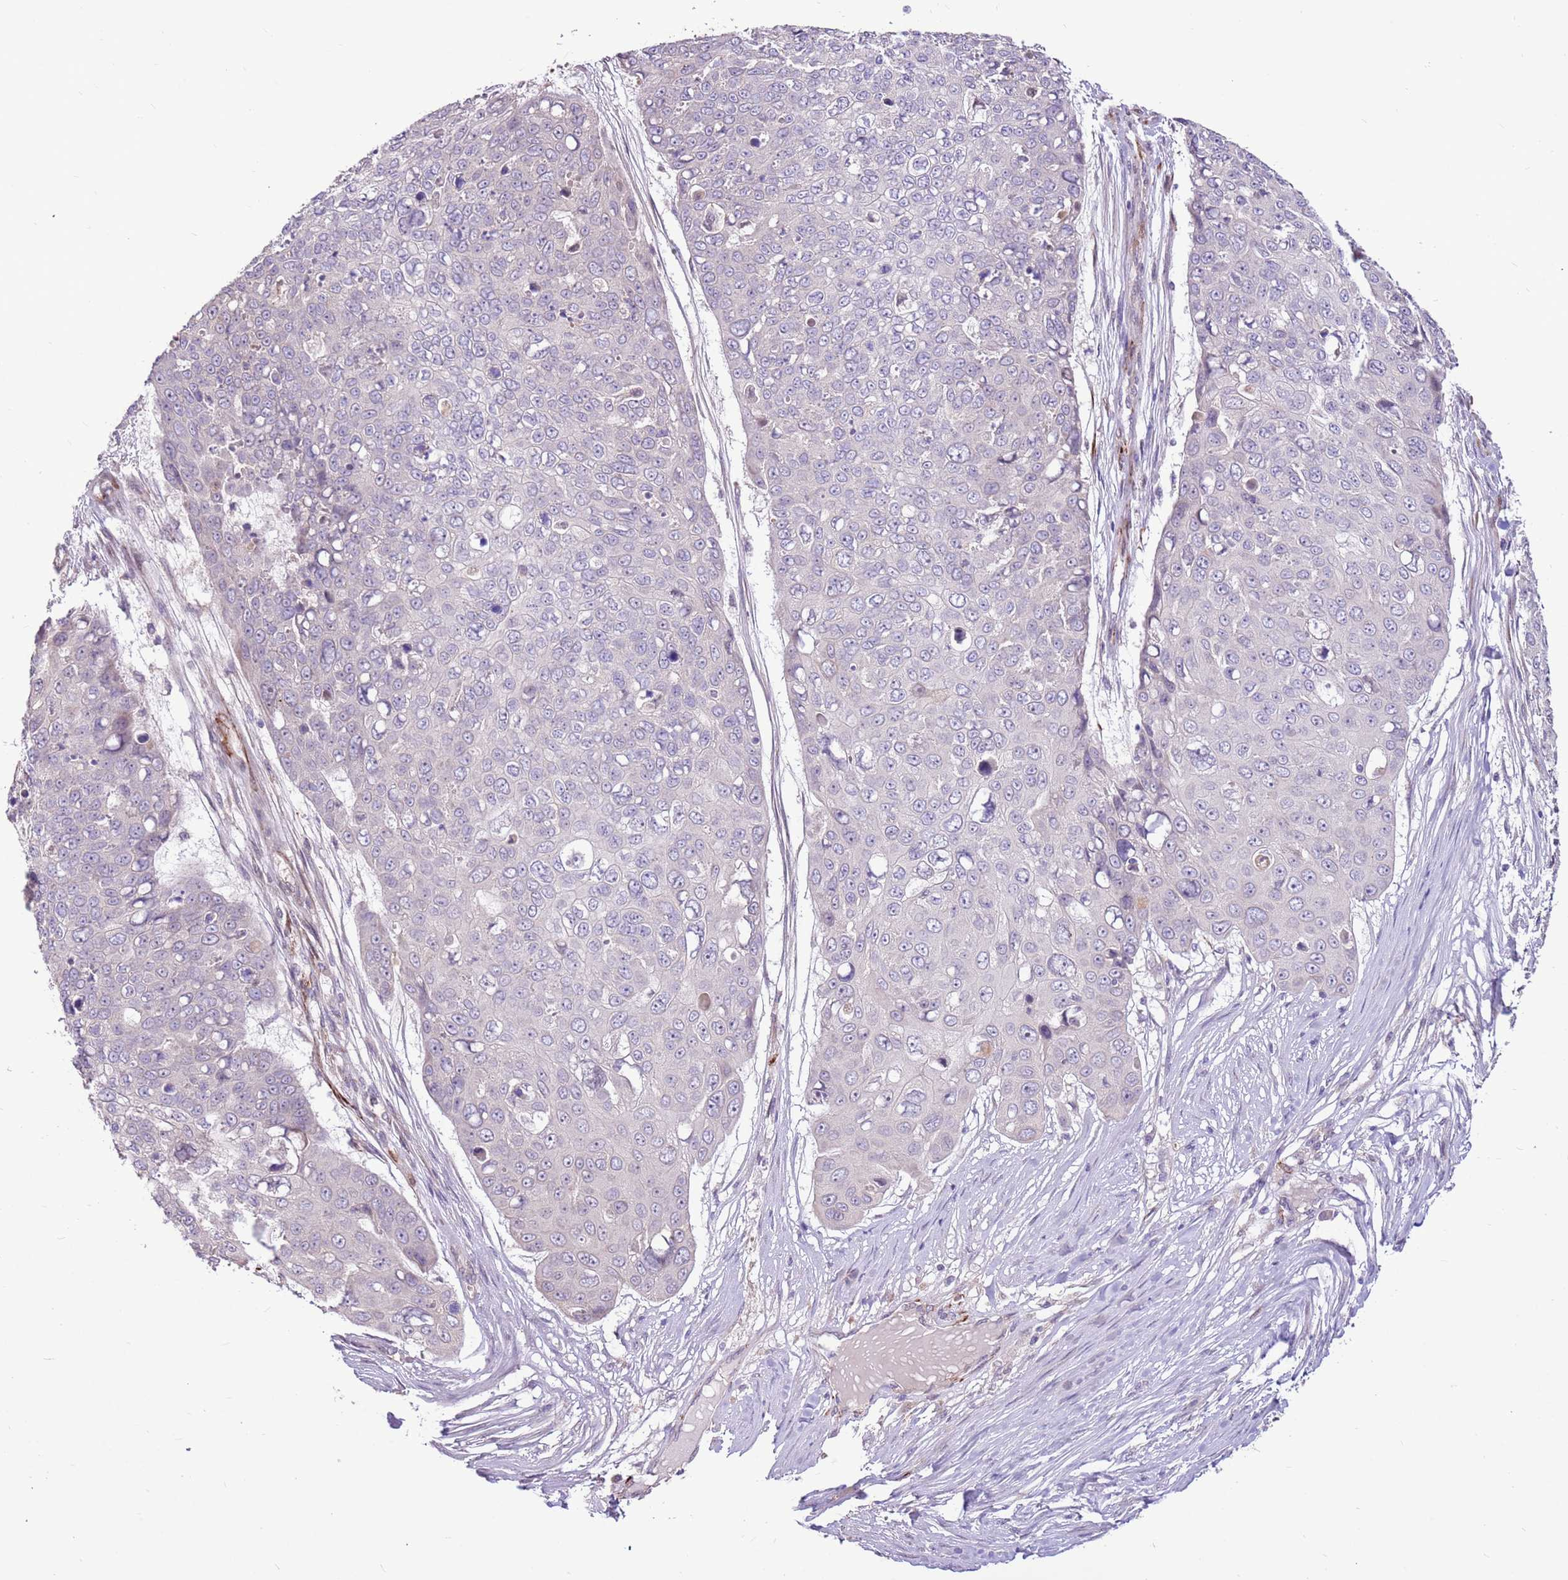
{"staining": {"intensity": "negative", "quantity": "none", "location": "none"}, "tissue": "skin cancer", "cell_type": "Tumor cells", "image_type": "cancer", "snomed": [{"axis": "morphology", "description": "Squamous cell carcinoma, NOS"}, {"axis": "topography", "description": "Skin"}], "caption": "High magnification brightfield microscopy of squamous cell carcinoma (skin) stained with DAB (brown) and counterstained with hematoxylin (blue): tumor cells show no significant expression.", "gene": "LGI4", "patient": {"sex": "male", "age": 71}}